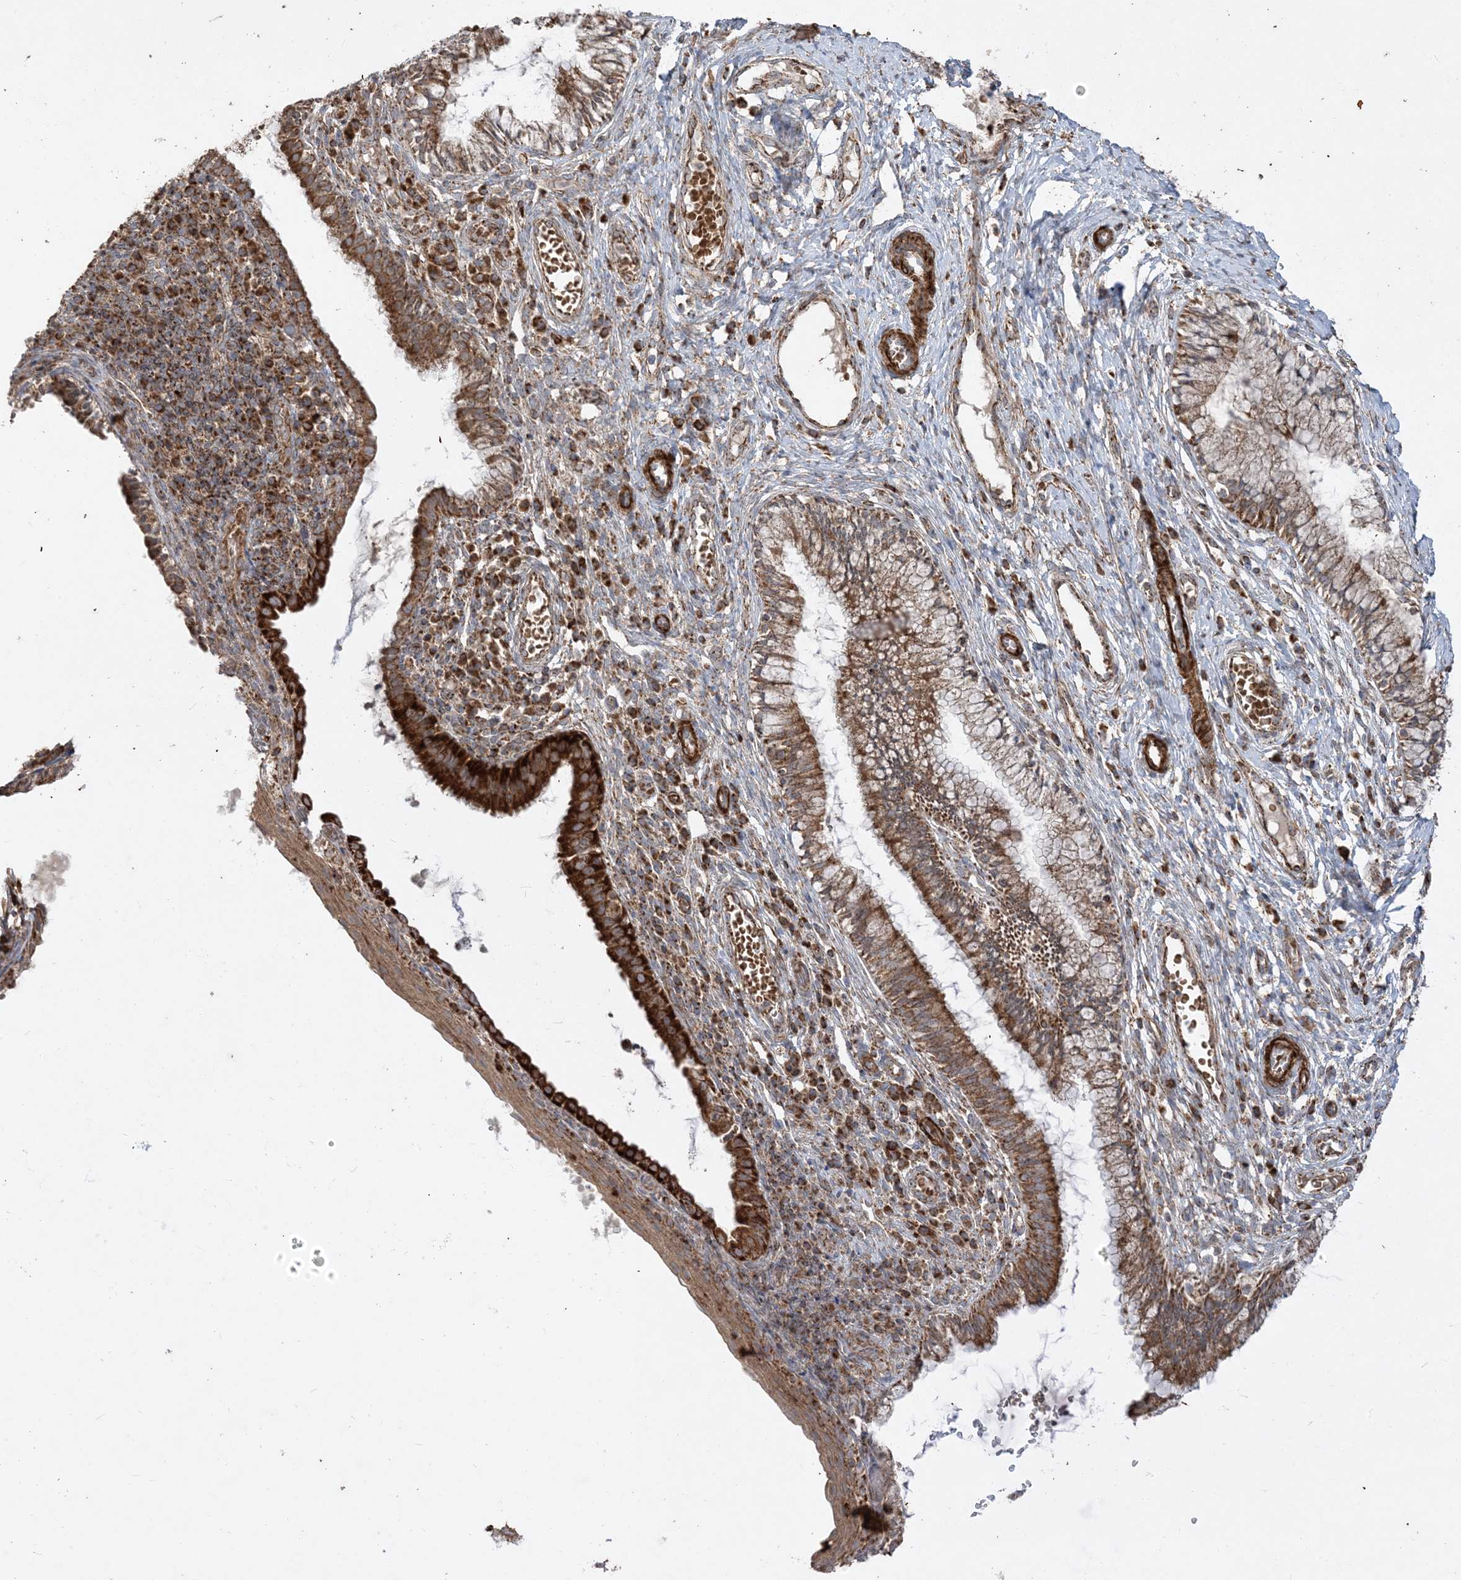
{"staining": {"intensity": "strong", "quantity": "25%-75%", "location": "cytoplasmic/membranous"}, "tissue": "cervix", "cell_type": "Glandular cells", "image_type": "normal", "snomed": [{"axis": "morphology", "description": "Normal tissue, NOS"}, {"axis": "topography", "description": "Cervix"}], "caption": "A histopathology image of cervix stained for a protein displays strong cytoplasmic/membranous brown staining in glandular cells.", "gene": "AARS2", "patient": {"sex": "female", "age": 27}}